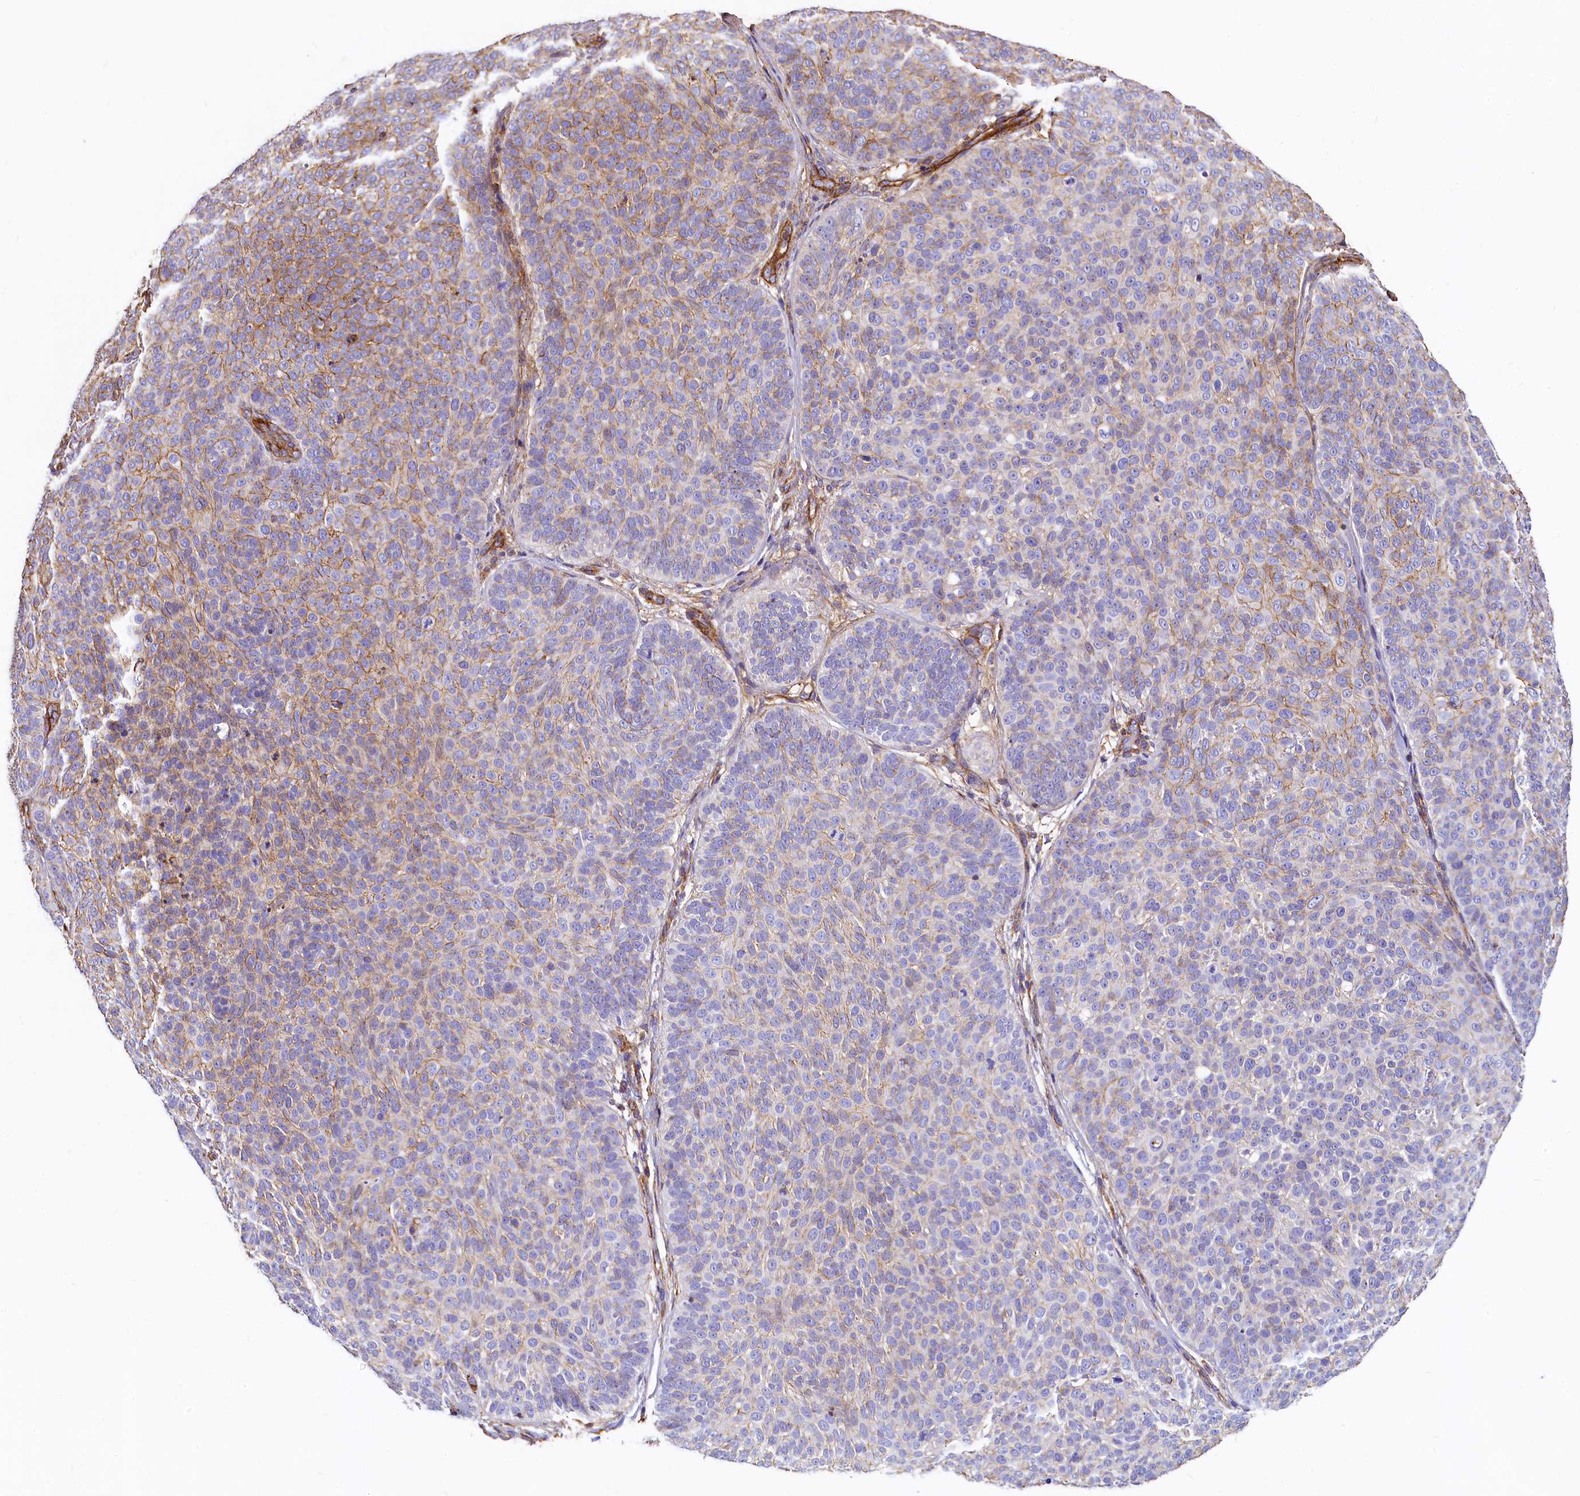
{"staining": {"intensity": "moderate", "quantity": "<25%", "location": "cytoplasmic/membranous"}, "tissue": "skin cancer", "cell_type": "Tumor cells", "image_type": "cancer", "snomed": [{"axis": "morphology", "description": "Basal cell carcinoma"}, {"axis": "topography", "description": "Skin"}], "caption": "Human skin cancer (basal cell carcinoma) stained for a protein (brown) displays moderate cytoplasmic/membranous positive positivity in approximately <25% of tumor cells.", "gene": "THBS1", "patient": {"sex": "male", "age": 85}}